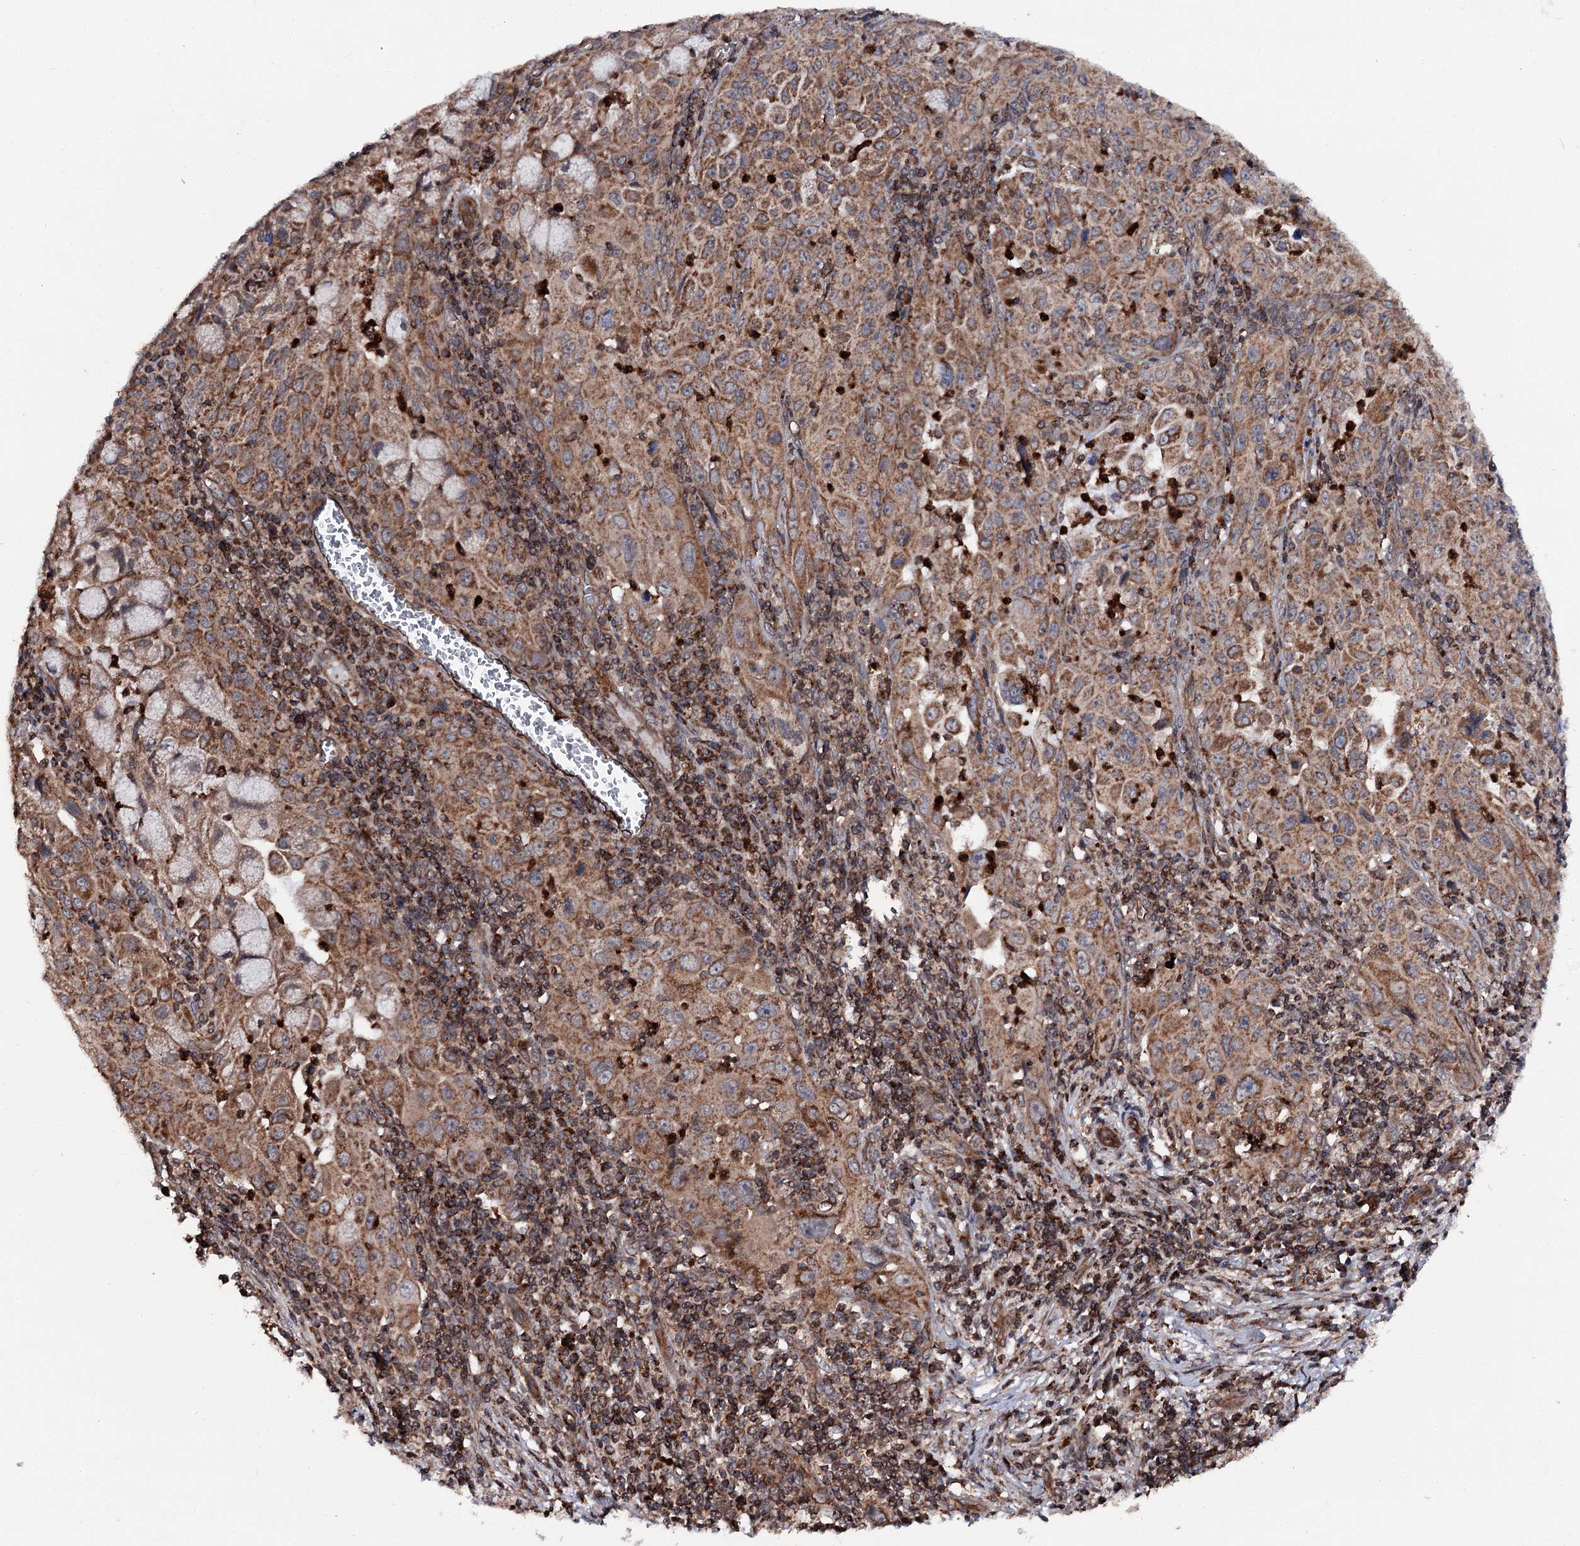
{"staining": {"intensity": "moderate", "quantity": ">75%", "location": "cytoplasmic/membranous"}, "tissue": "cervical cancer", "cell_type": "Tumor cells", "image_type": "cancer", "snomed": [{"axis": "morphology", "description": "Squamous cell carcinoma, NOS"}, {"axis": "topography", "description": "Cervix"}], "caption": "High-power microscopy captured an immunohistochemistry (IHC) histopathology image of squamous cell carcinoma (cervical), revealing moderate cytoplasmic/membranous positivity in about >75% of tumor cells. Immunohistochemistry stains the protein of interest in brown and the nuclei are stained blue.", "gene": "FGFR1OP2", "patient": {"sex": "female", "age": 42}}